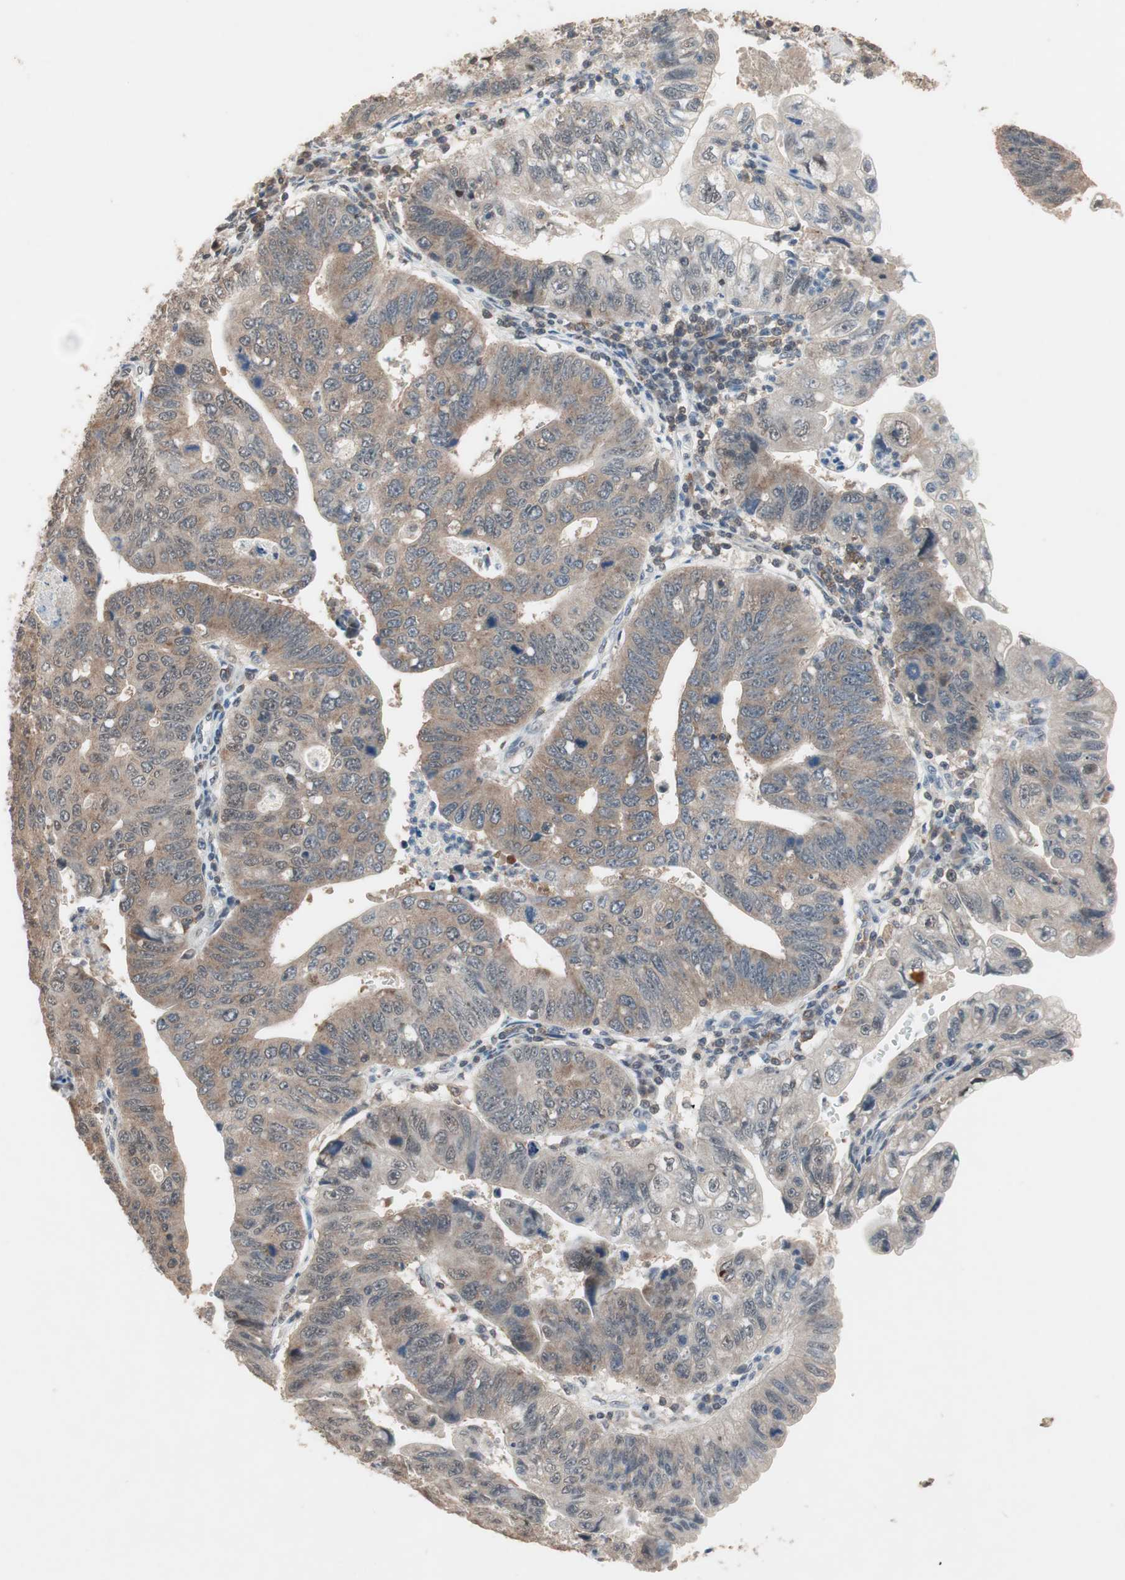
{"staining": {"intensity": "moderate", "quantity": ">75%", "location": "cytoplasmic/membranous"}, "tissue": "stomach cancer", "cell_type": "Tumor cells", "image_type": "cancer", "snomed": [{"axis": "morphology", "description": "Adenocarcinoma, NOS"}, {"axis": "topography", "description": "Stomach"}], "caption": "A micrograph showing moderate cytoplasmic/membranous positivity in approximately >75% of tumor cells in stomach adenocarcinoma, as visualized by brown immunohistochemical staining.", "gene": "GART", "patient": {"sex": "male", "age": 59}}